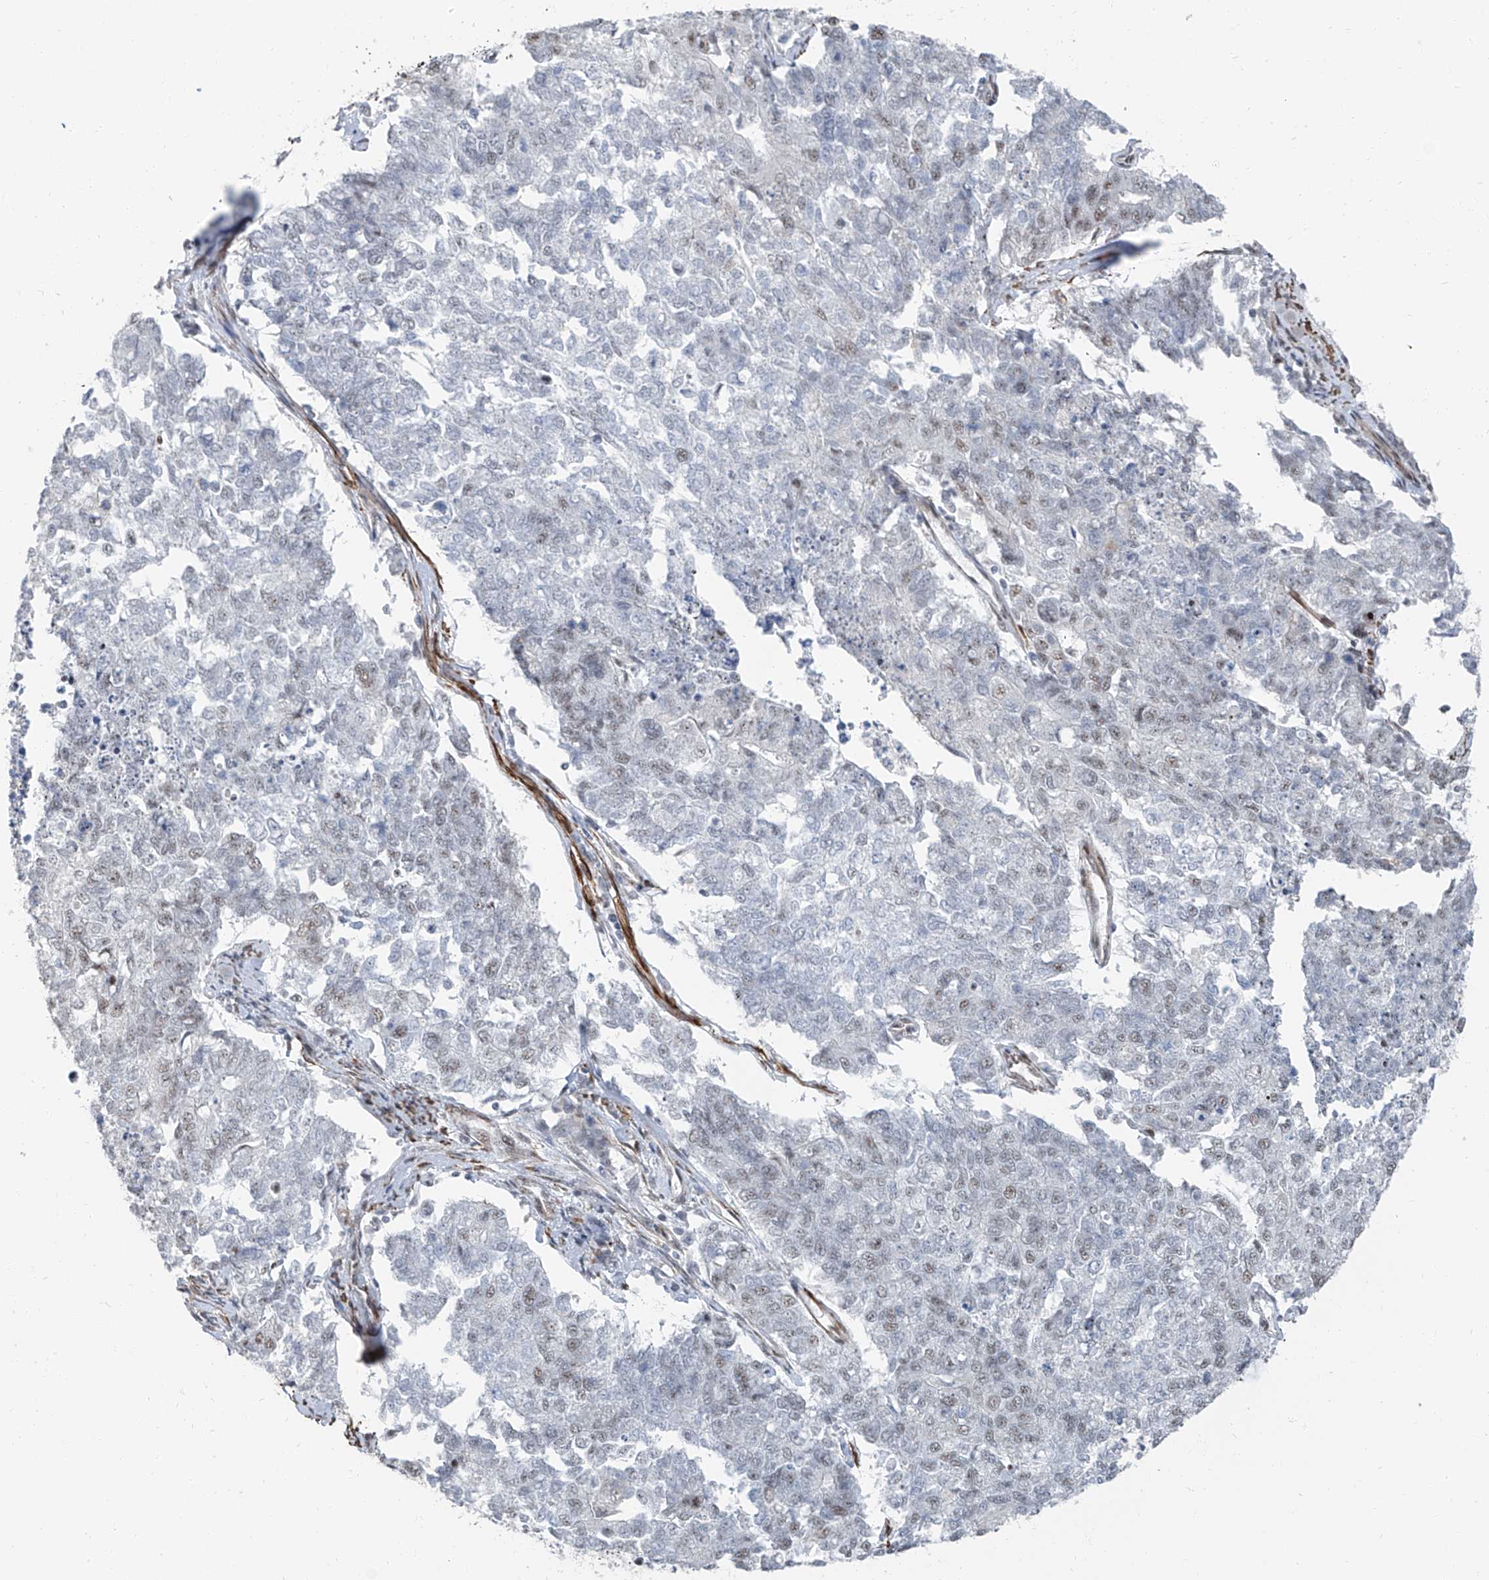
{"staining": {"intensity": "negative", "quantity": "none", "location": "none"}, "tissue": "cervical cancer", "cell_type": "Tumor cells", "image_type": "cancer", "snomed": [{"axis": "morphology", "description": "Squamous cell carcinoma, NOS"}, {"axis": "topography", "description": "Cervix"}], "caption": "The image displays no significant expression in tumor cells of cervical cancer.", "gene": "TXLNB", "patient": {"sex": "female", "age": 63}}